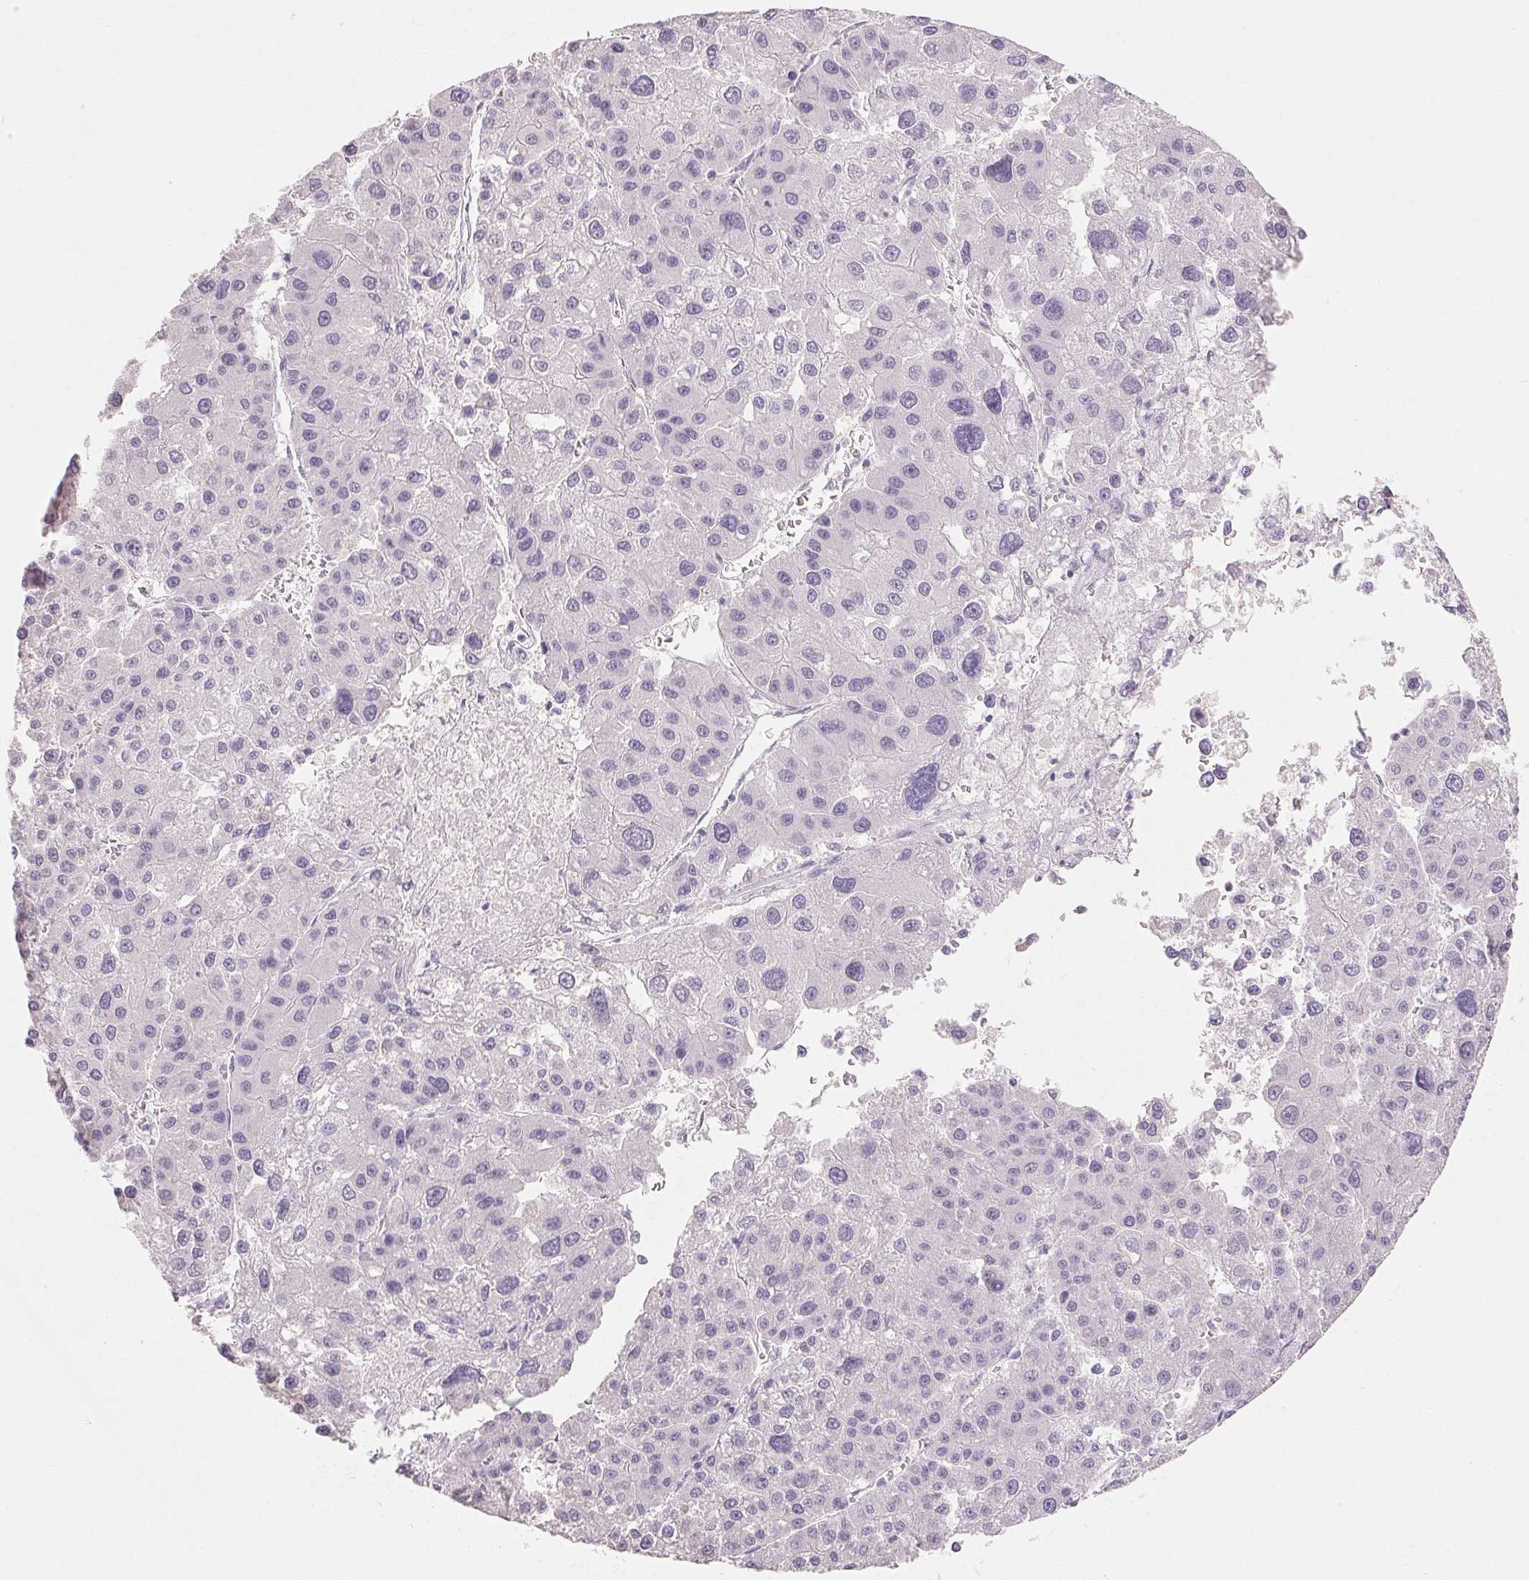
{"staining": {"intensity": "negative", "quantity": "none", "location": "none"}, "tissue": "liver cancer", "cell_type": "Tumor cells", "image_type": "cancer", "snomed": [{"axis": "morphology", "description": "Carcinoma, Hepatocellular, NOS"}, {"axis": "topography", "description": "Liver"}], "caption": "DAB (3,3'-diaminobenzidine) immunohistochemical staining of human hepatocellular carcinoma (liver) displays no significant staining in tumor cells. (Brightfield microscopy of DAB (3,3'-diaminobenzidine) IHC at high magnification).", "gene": "MAP7D2", "patient": {"sex": "male", "age": 73}}